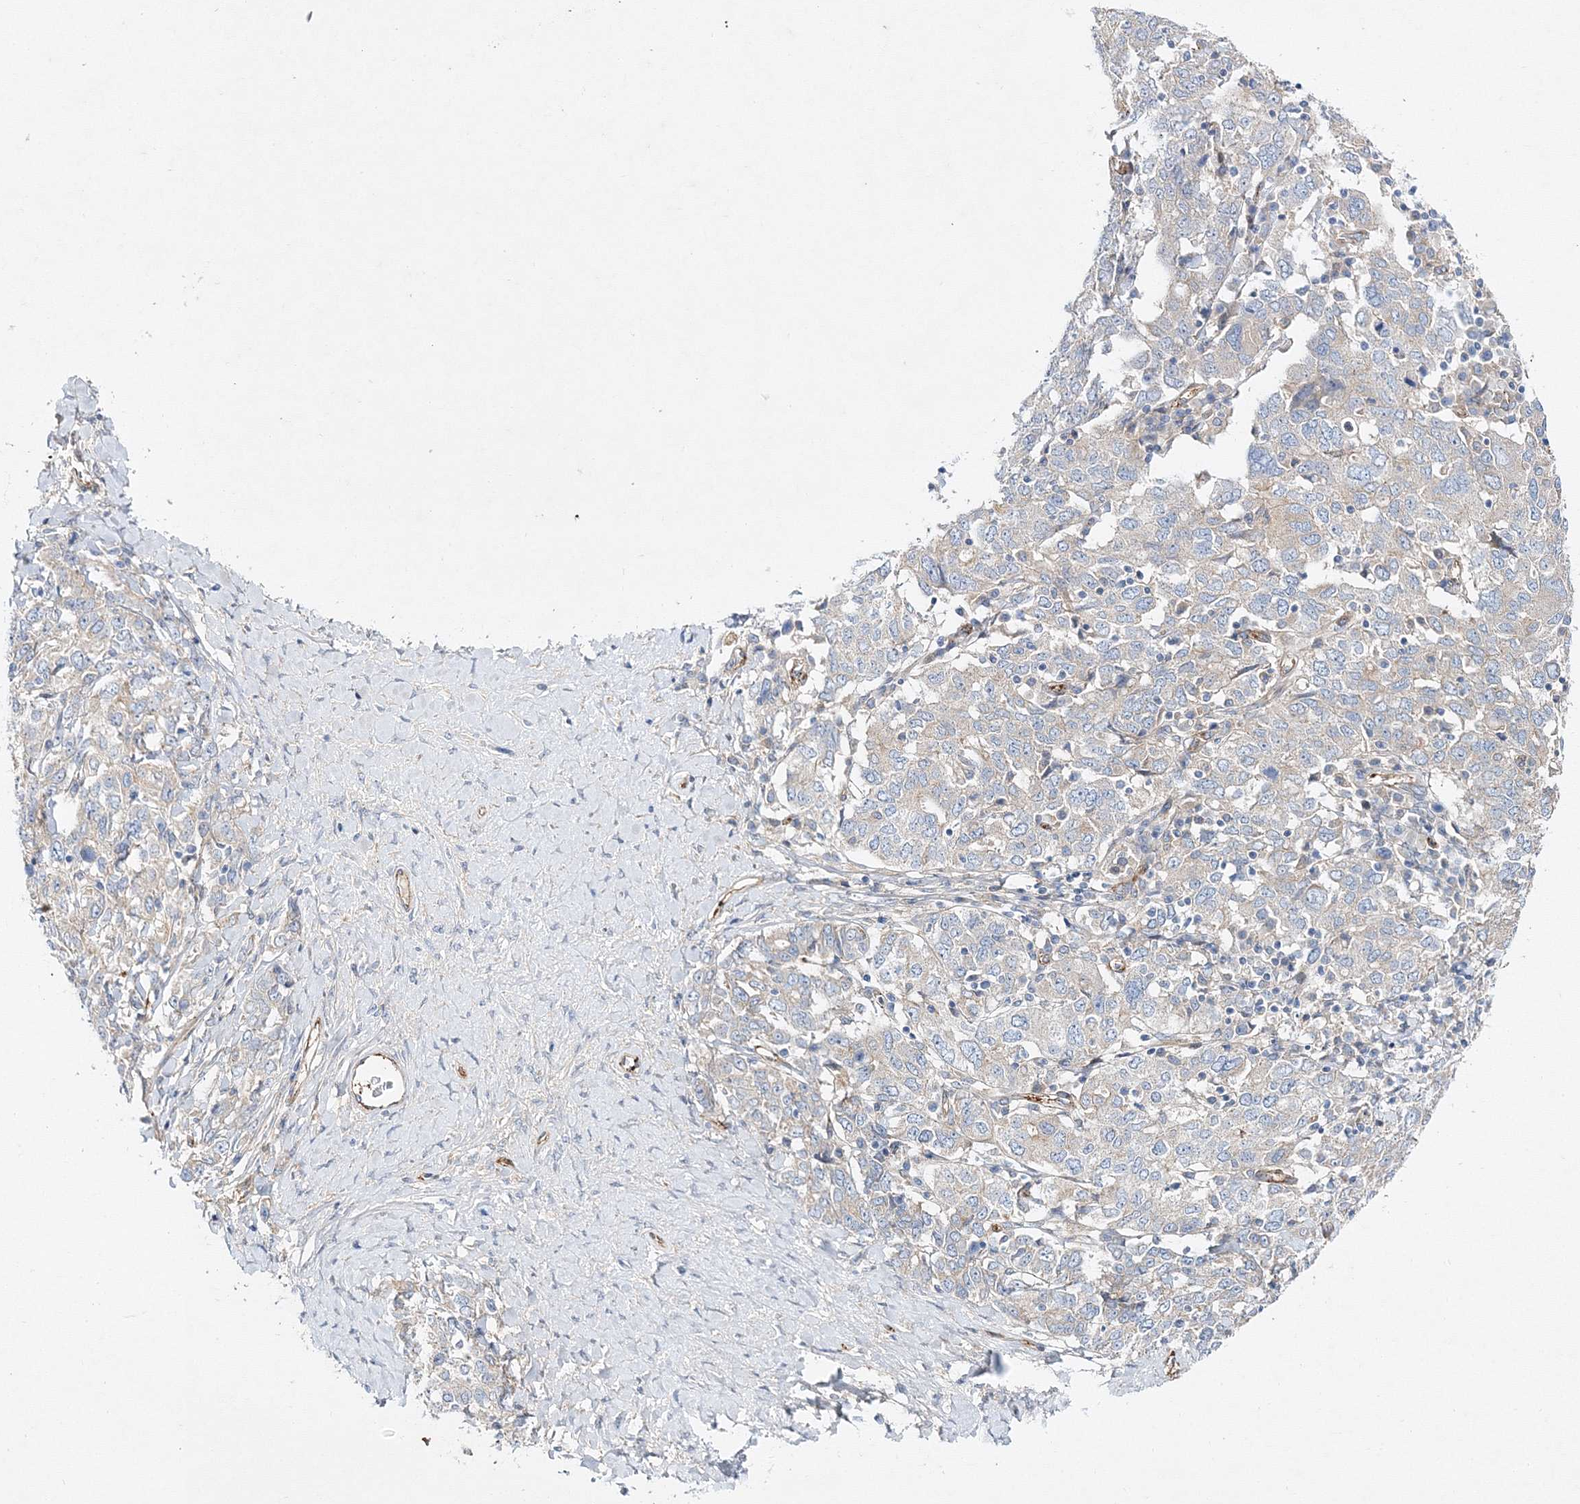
{"staining": {"intensity": "moderate", "quantity": "<25%", "location": "cytoplasmic/membranous"}, "tissue": "ovarian cancer", "cell_type": "Tumor cells", "image_type": "cancer", "snomed": [{"axis": "morphology", "description": "Carcinoma, endometroid"}, {"axis": "topography", "description": "Ovary"}], "caption": "Endometroid carcinoma (ovarian) stained with immunohistochemistry (IHC) displays moderate cytoplasmic/membranous expression in approximately <25% of tumor cells.", "gene": "ZFYVE16", "patient": {"sex": "female", "age": 62}}